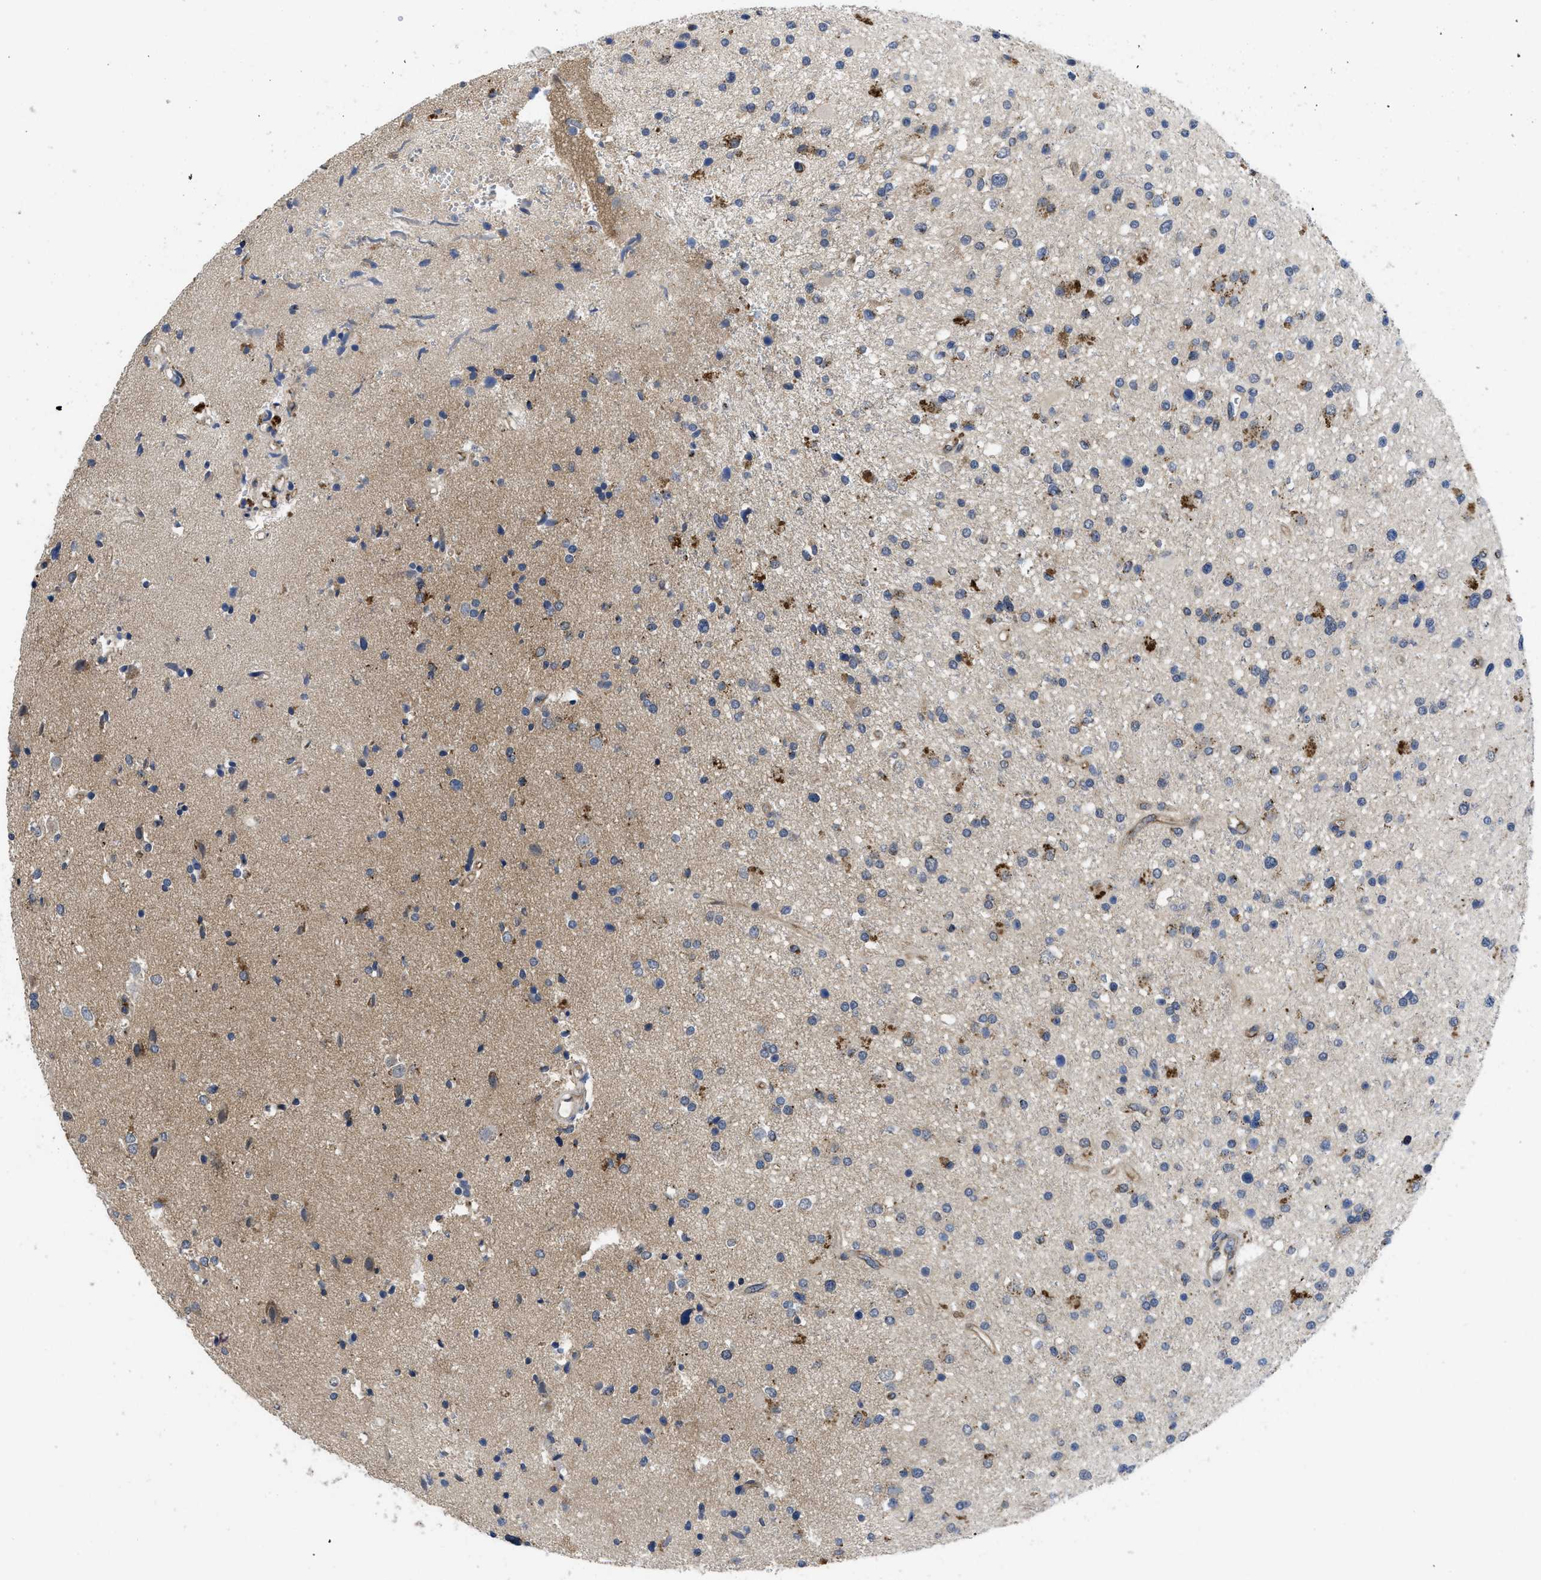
{"staining": {"intensity": "moderate", "quantity": "<25%", "location": "cytoplasmic/membranous"}, "tissue": "glioma", "cell_type": "Tumor cells", "image_type": "cancer", "snomed": [{"axis": "morphology", "description": "Glioma, malignant, High grade"}, {"axis": "topography", "description": "Brain"}], "caption": "A histopathology image of human malignant high-grade glioma stained for a protein demonstrates moderate cytoplasmic/membranous brown staining in tumor cells. (IHC, brightfield microscopy, high magnification).", "gene": "PKD2", "patient": {"sex": "male", "age": 33}}